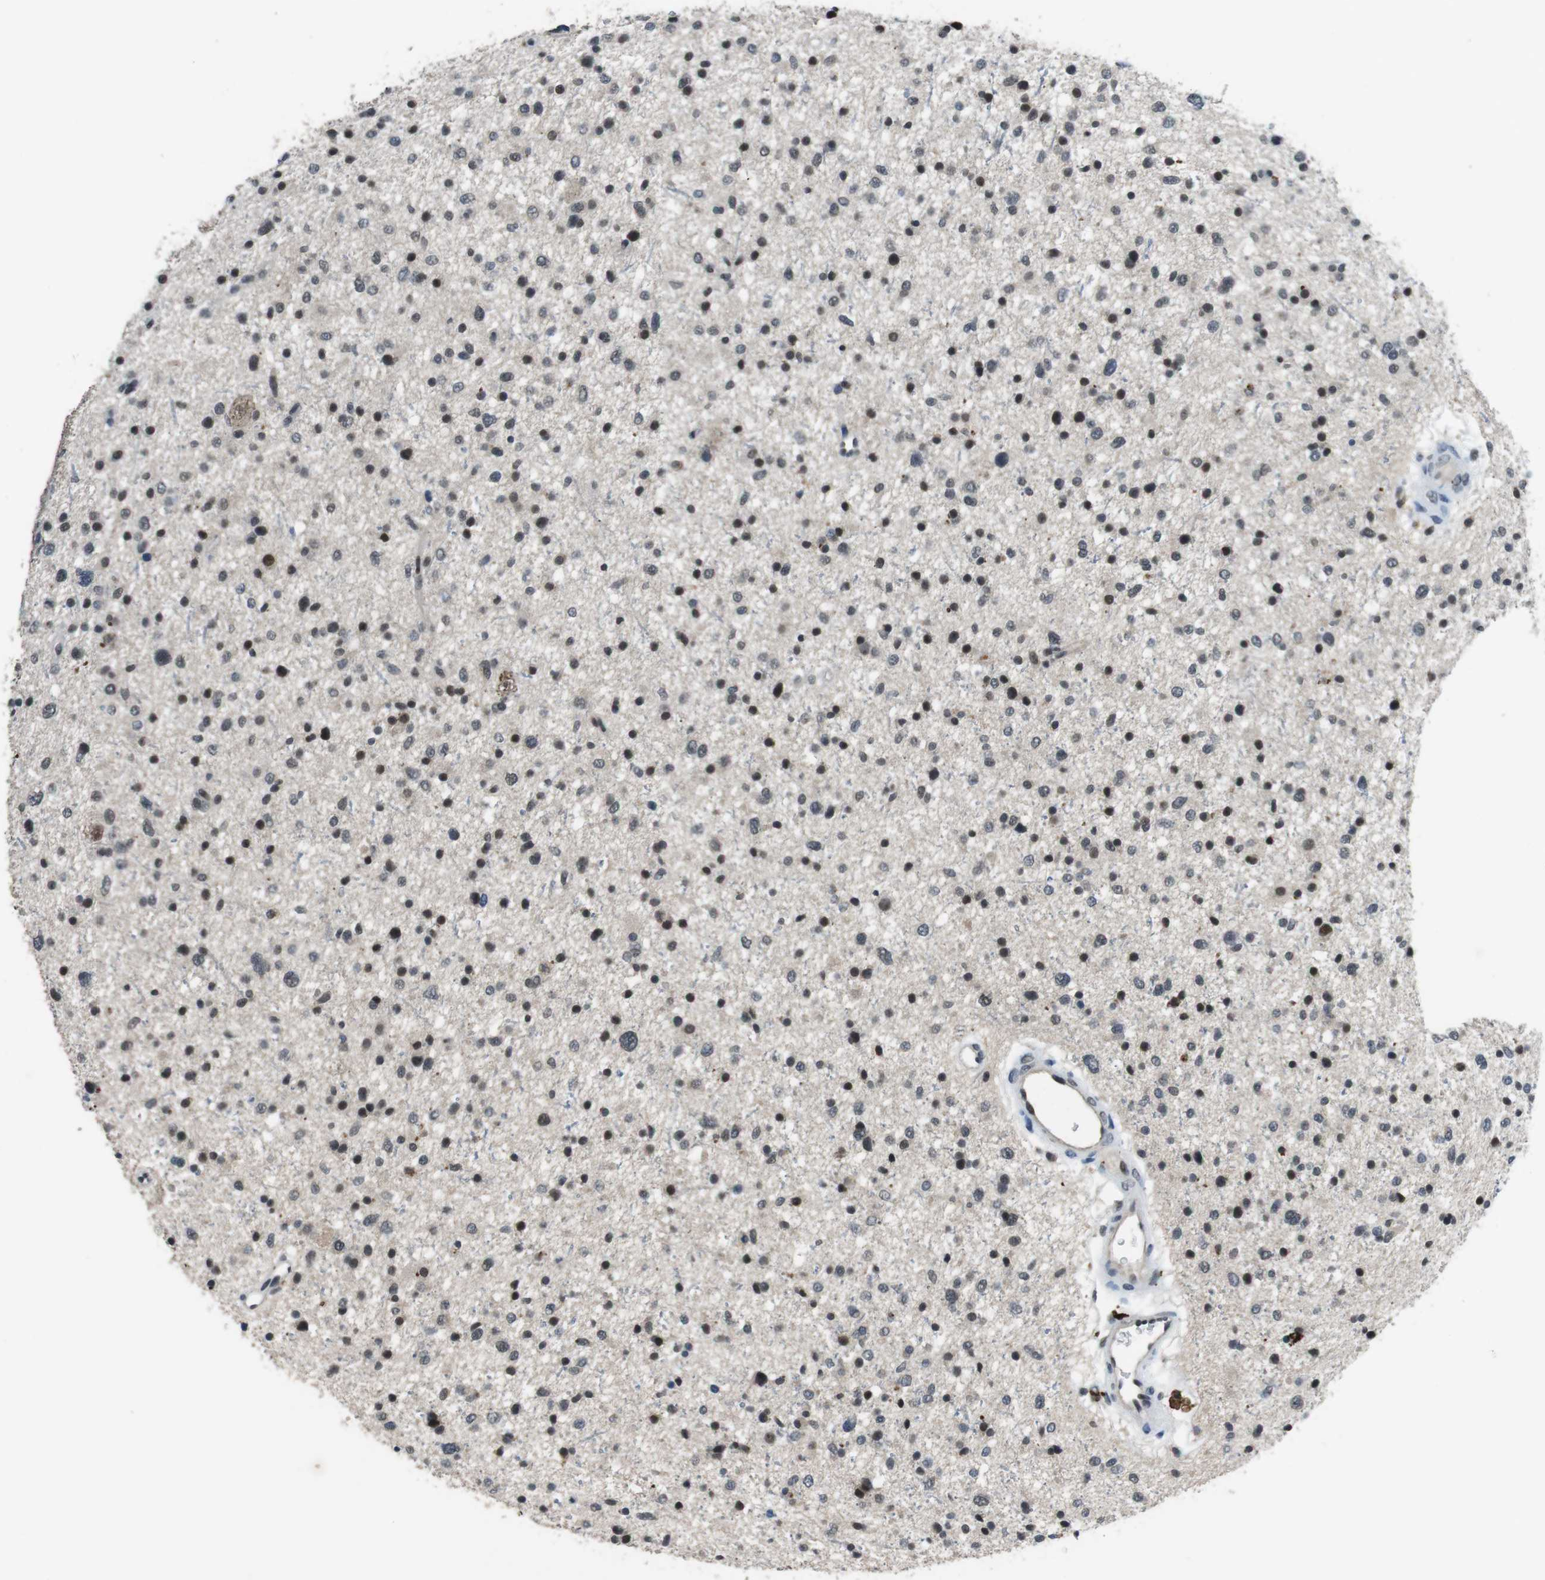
{"staining": {"intensity": "moderate", "quantity": "25%-75%", "location": "nuclear"}, "tissue": "glioma", "cell_type": "Tumor cells", "image_type": "cancer", "snomed": [{"axis": "morphology", "description": "Glioma, malignant, Low grade"}, {"axis": "topography", "description": "Brain"}], "caption": "Immunohistochemistry (IHC) micrograph of malignant glioma (low-grade) stained for a protein (brown), which reveals medium levels of moderate nuclear staining in about 25%-75% of tumor cells.", "gene": "USP7", "patient": {"sex": "female", "age": 37}}